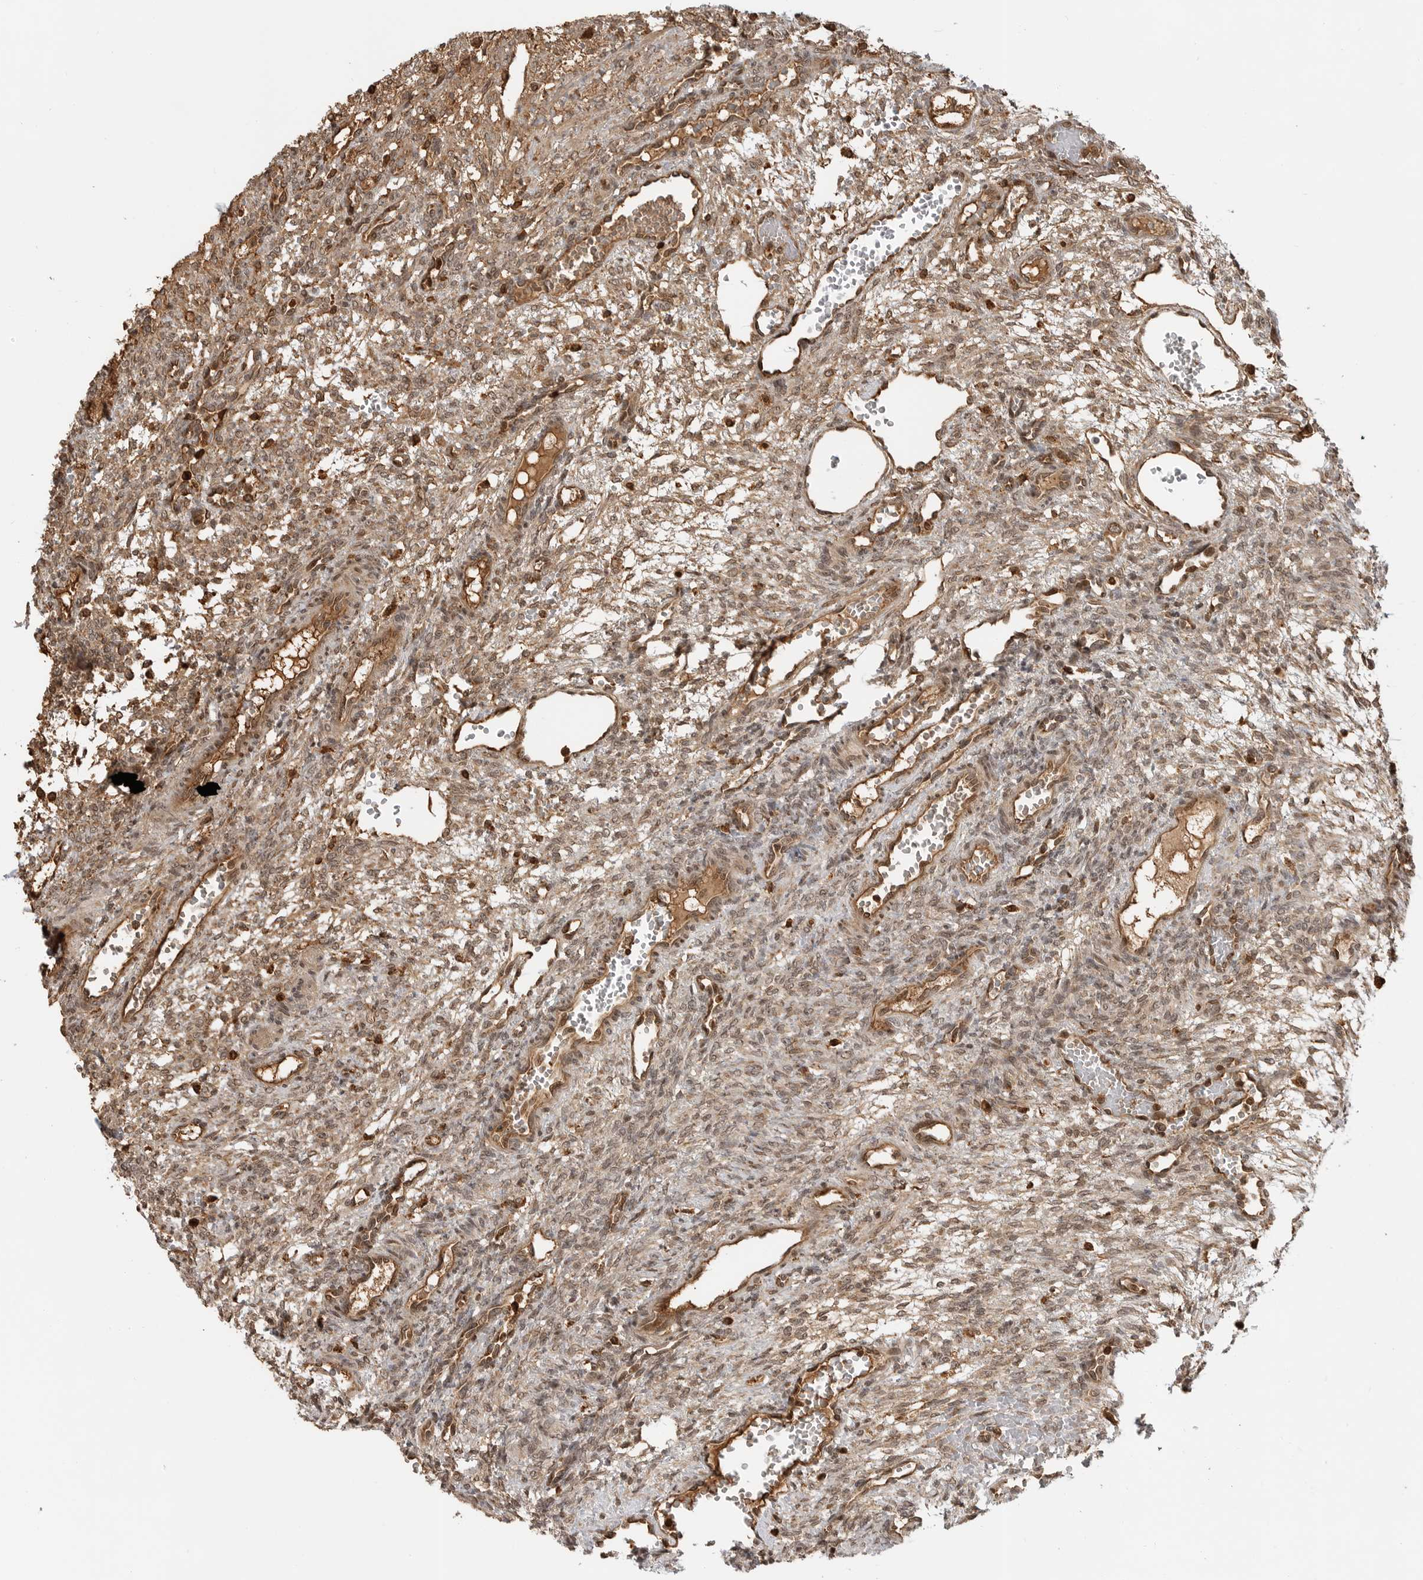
{"staining": {"intensity": "weak", "quantity": "25%-75%", "location": "cytoplasmic/membranous,nuclear"}, "tissue": "ovary", "cell_type": "Ovarian stroma cells", "image_type": "normal", "snomed": [{"axis": "morphology", "description": "Normal tissue, NOS"}, {"axis": "topography", "description": "Ovary"}], "caption": "A brown stain labels weak cytoplasmic/membranous,nuclear positivity of a protein in ovarian stroma cells of normal human ovary.", "gene": "BMP2K", "patient": {"sex": "female", "age": 34}}